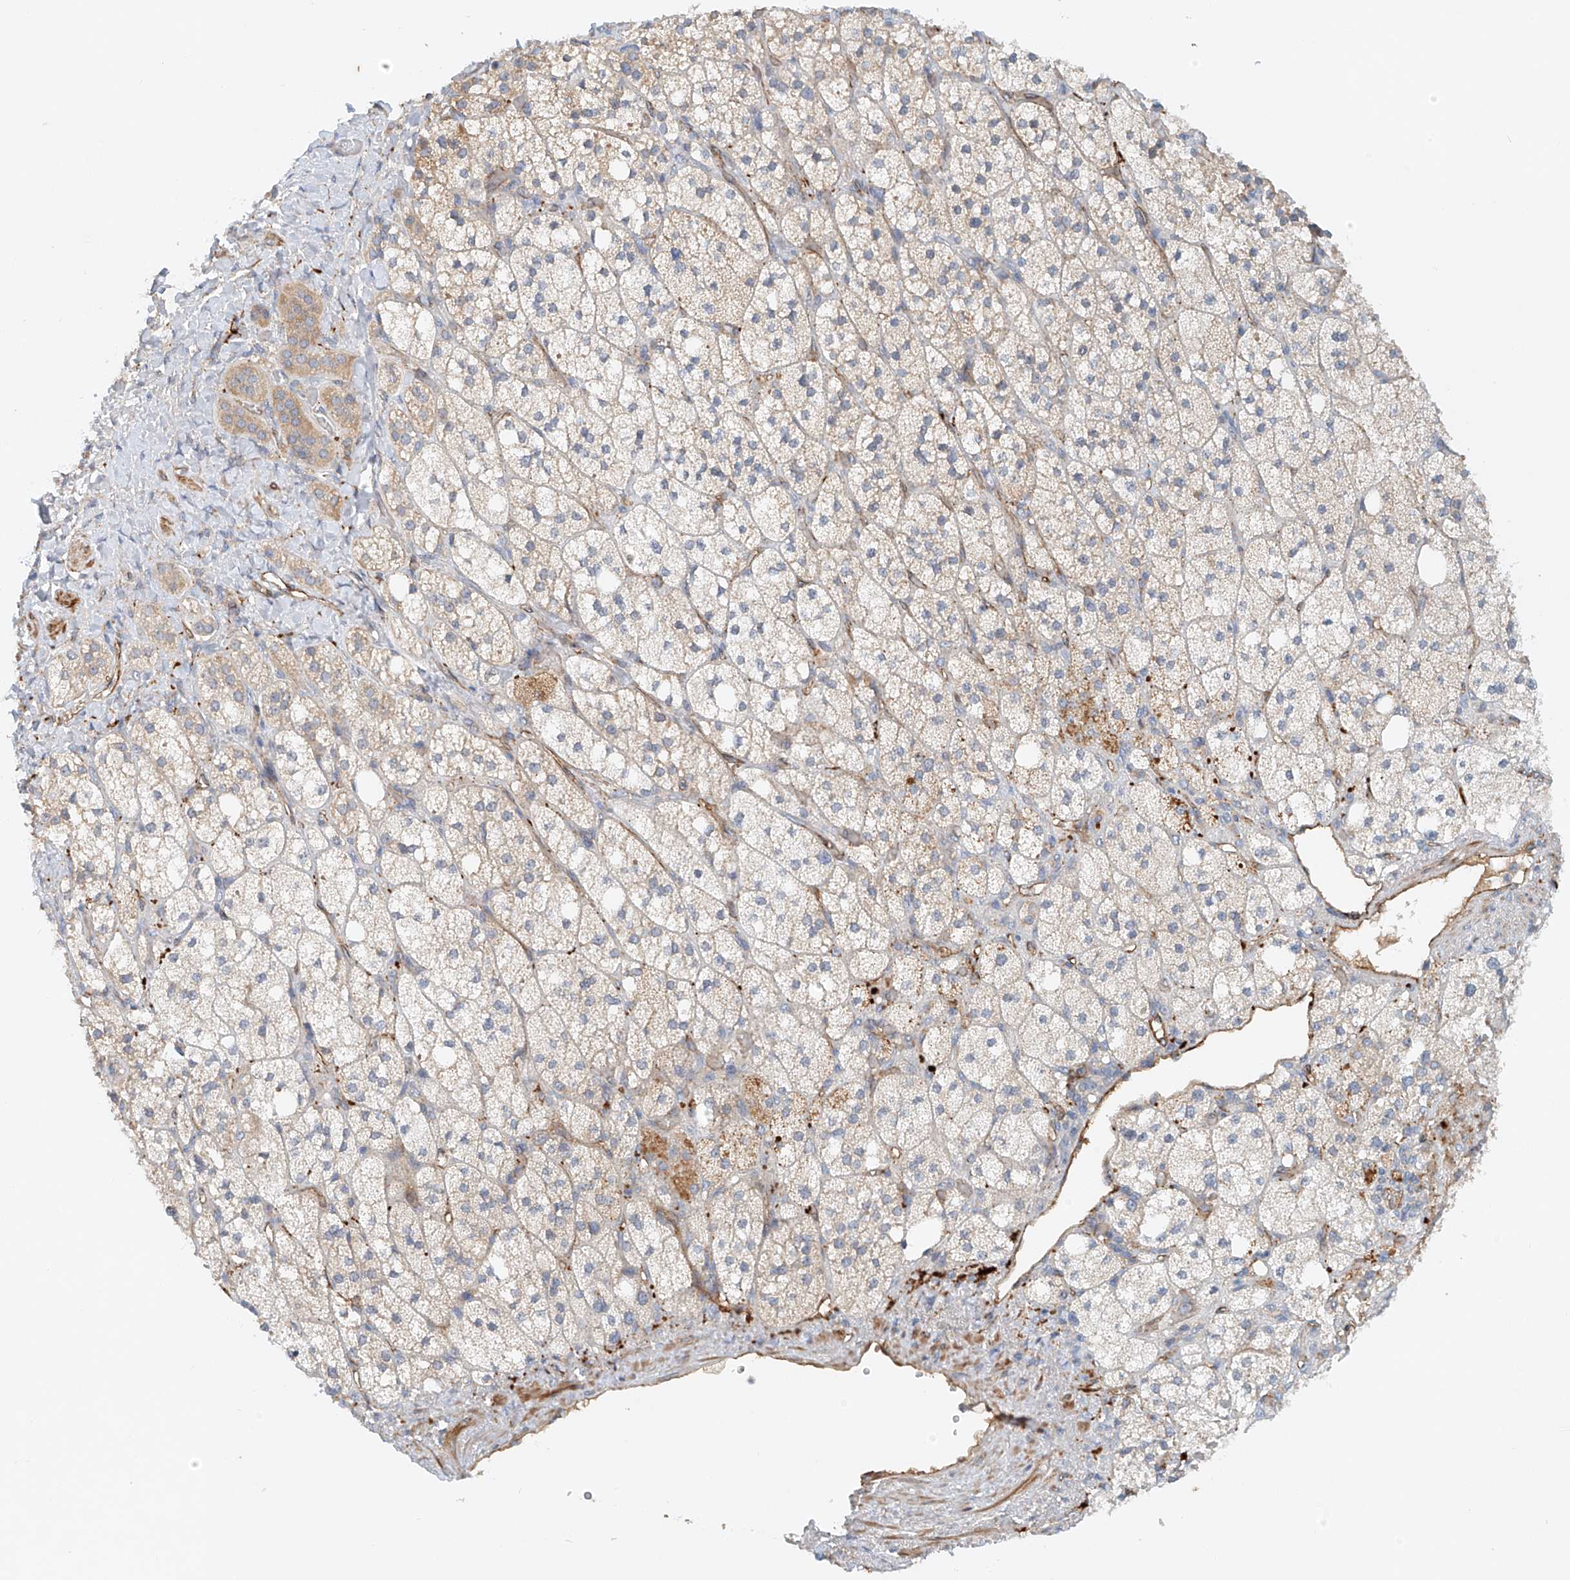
{"staining": {"intensity": "weak", "quantity": "<25%", "location": "cytoplasmic/membranous"}, "tissue": "adrenal gland", "cell_type": "Glandular cells", "image_type": "normal", "snomed": [{"axis": "morphology", "description": "Normal tissue, NOS"}, {"axis": "topography", "description": "Adrenal gland"}], "caption": "An immunohistochemistry (IHC) photomicrograph of unremarkable adrenal gland is shown. There is no staining in glandular cells of adrenal gland.", "gene": "ENSG00000266202", "patient": {"sex": "male", "age": 61}}